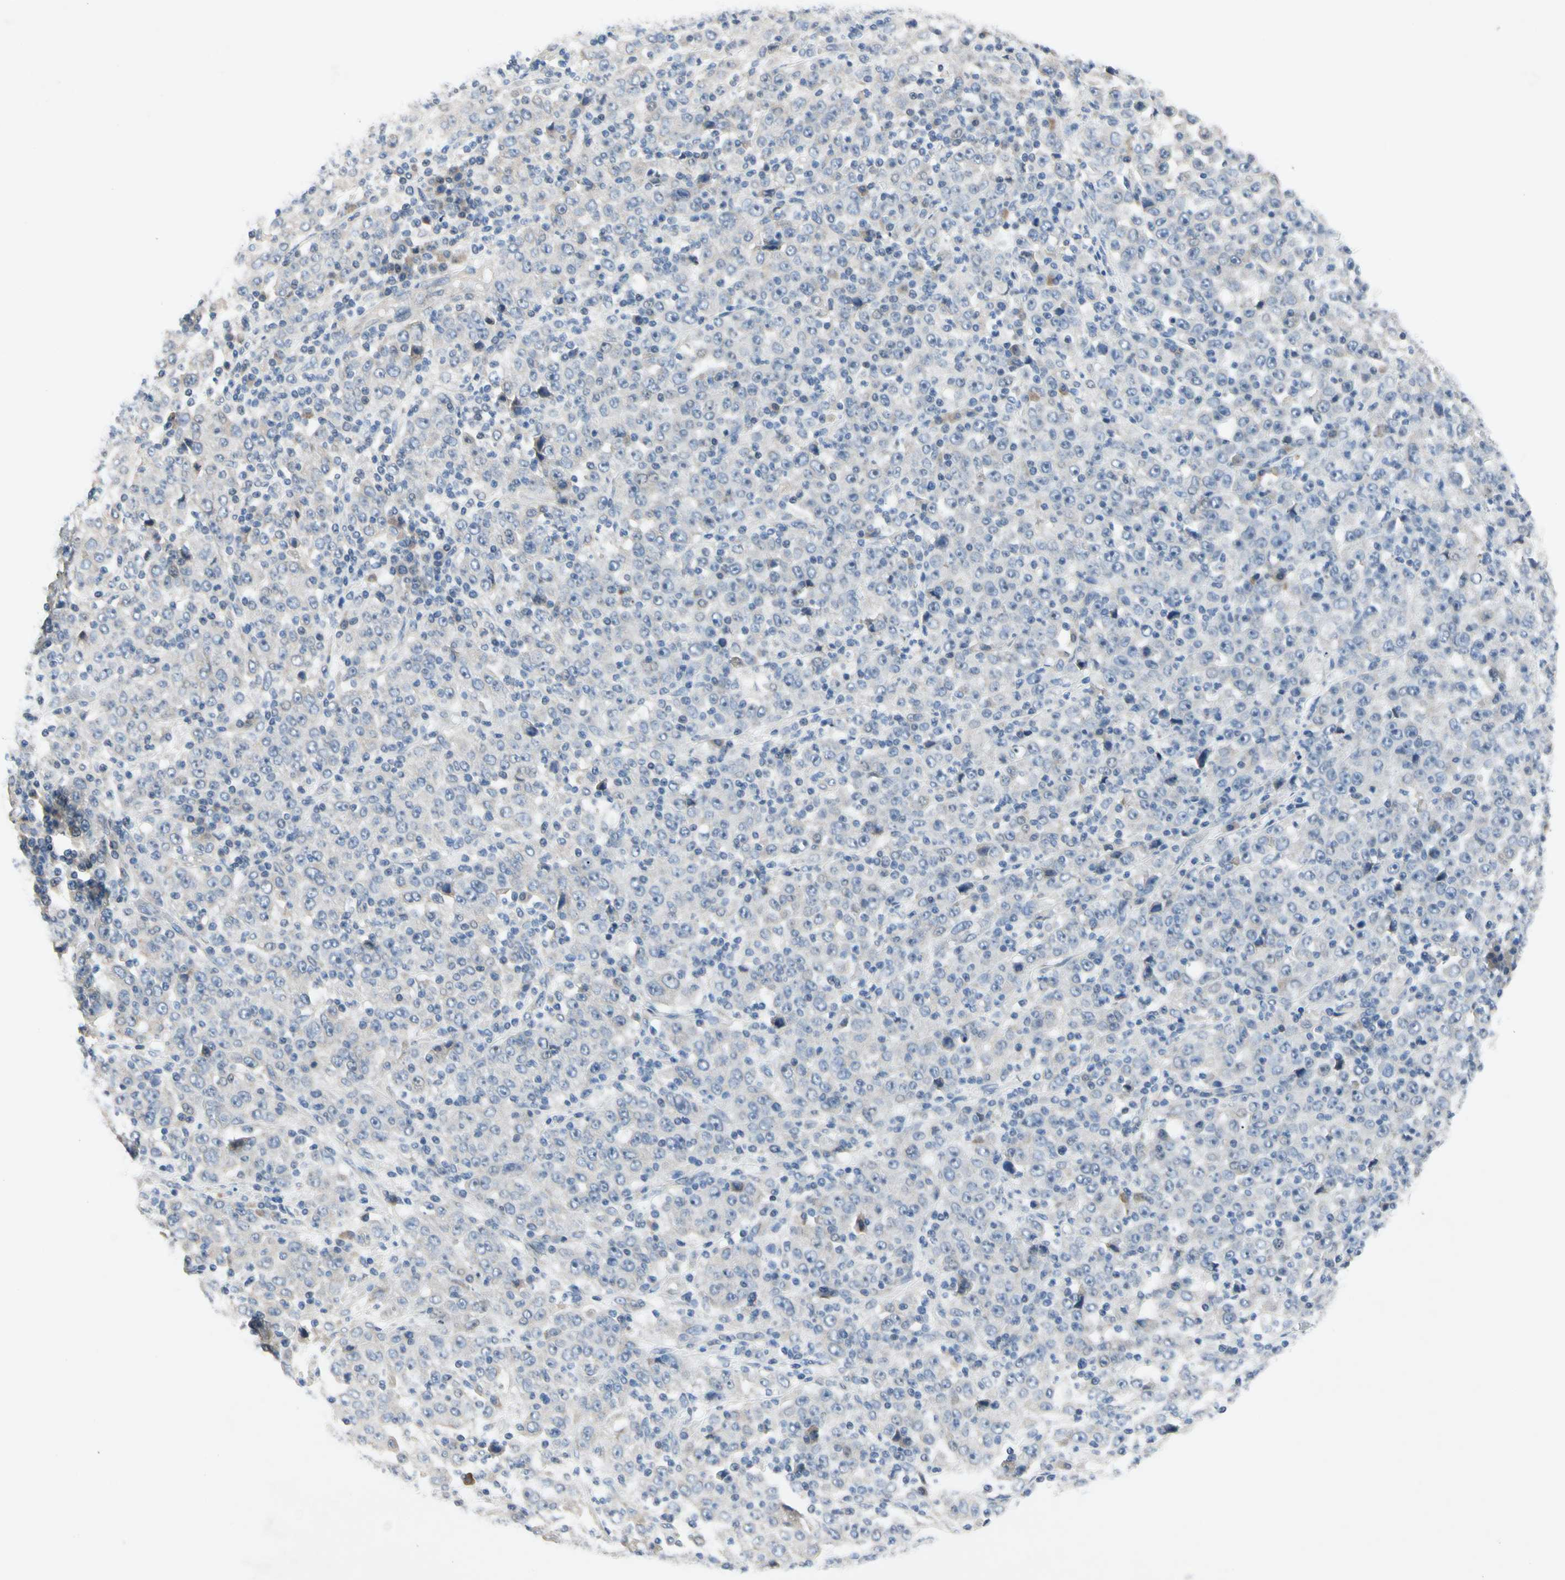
{"staining": {"intensity": "negative", "quantity": "none", "location": "none"}, "tissue": "stomach cancer", "cell_type": "Tumor cells", "image_type": "cancer", "snomed": [{"axis": "morphology", "description": "Normal tissue, NOS"}, {"axis": "morphology", "description": "Adenocarcinoma, NOS"}, {"axis": "topography", "description": "Stomach, upper"}, {"axis": "topography", "description": "Stomach"}], "caption": "DAB immunohistochemical staining of stomach cancer (adenocarcinoma) exhibits no significant expression in tumor cells.", "gene": "GAS6", "patient": {"sex": "male", "age": 59}}